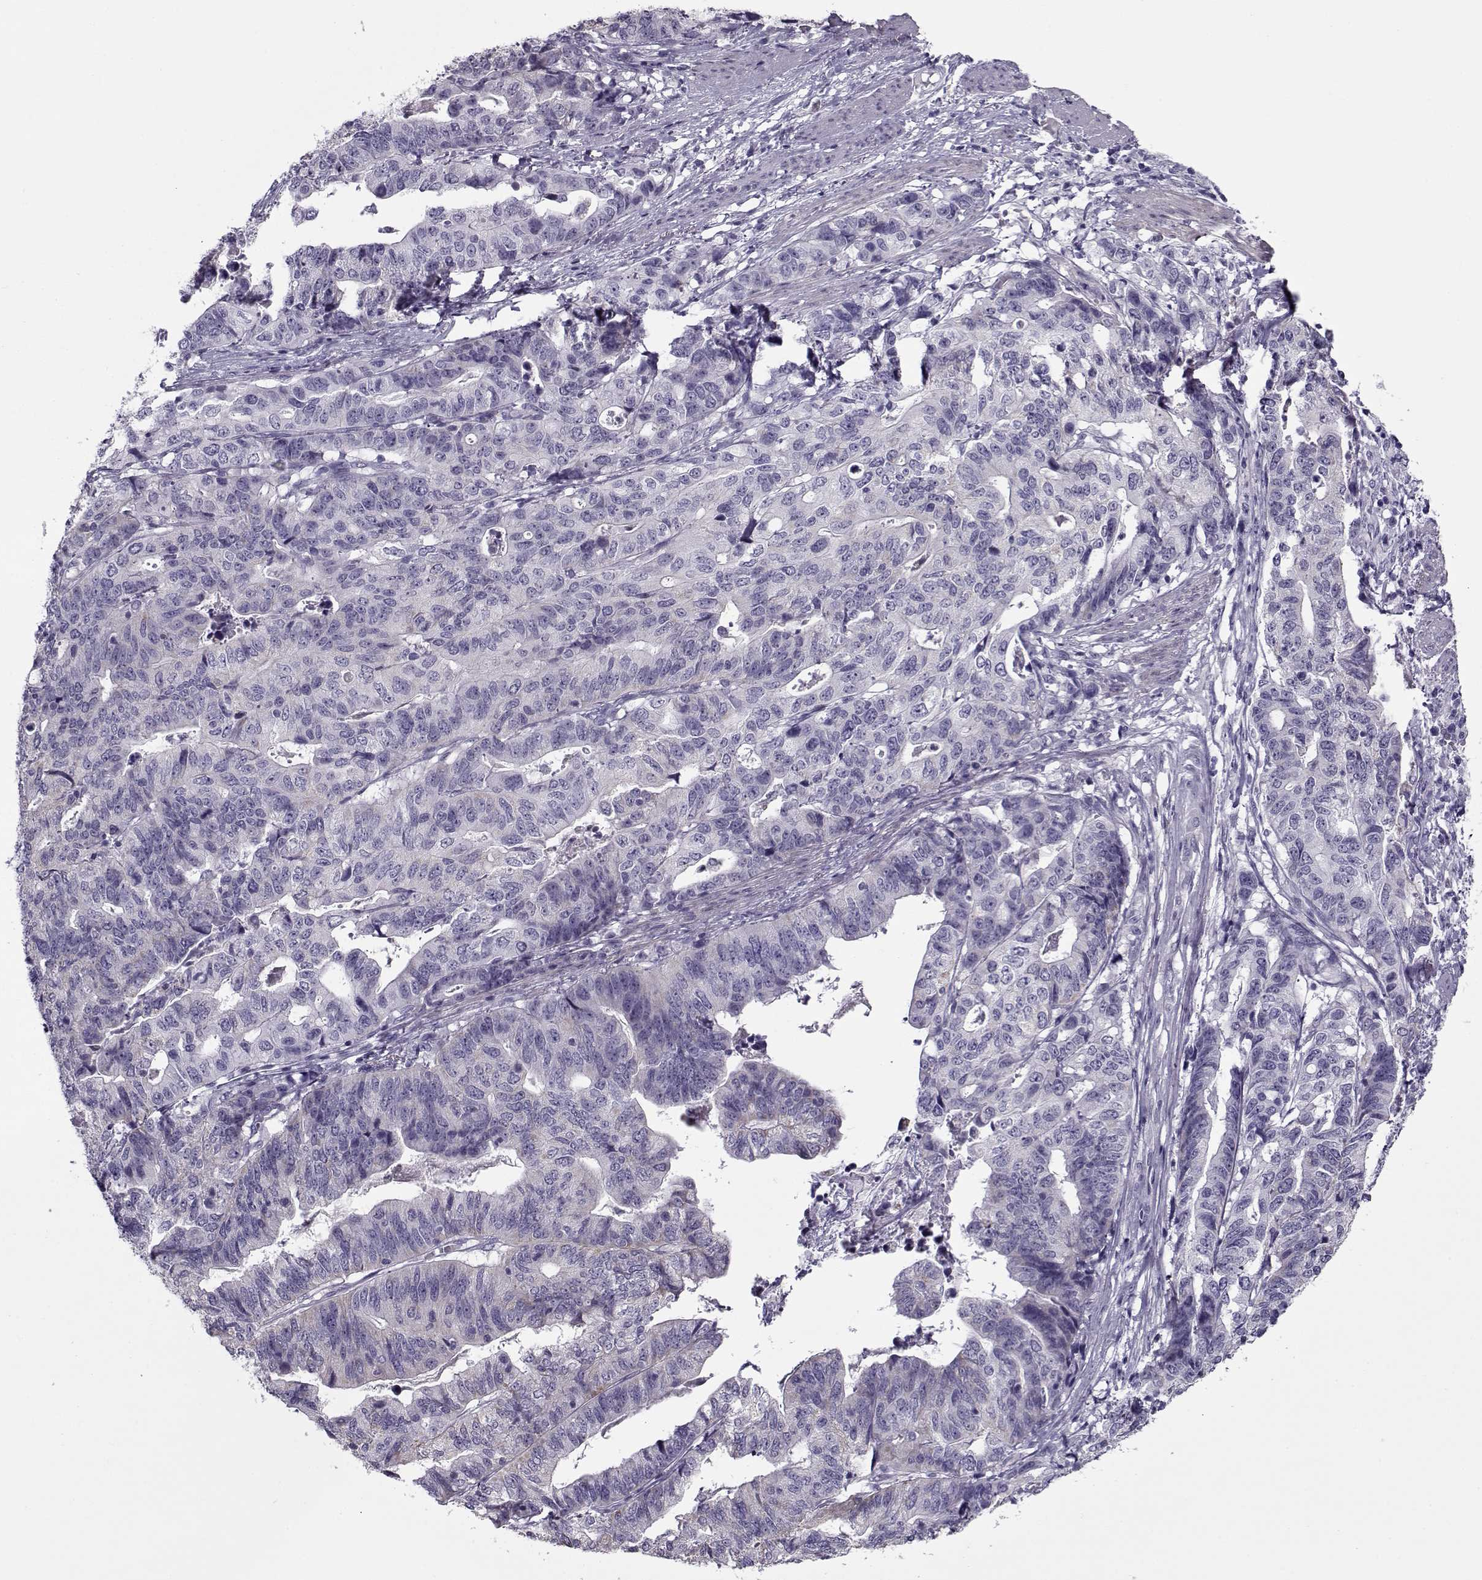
{"staining": {"intensity": "negative", "quantity": "none", "location": "none"}, "tissue": "stomach cancer", "cell_type": "Tumor cells", "image_type": "cancer", "snomed": [{"axis": "morphology", "description": "Adenocarcinoma, NOS"}, {"axis": "topography", "description": "Stomach, upper"}], "caption": "An image of stomach adenocarcinoma stained for a protein exhibits no brown staining in tumor cells. (Stains: DAB (3,3'-diaminobenzidine) IHC with hematoxylin counter stain, Microscopy: brightfield microscopy at high magnification).", "gene": "CIBAR1", "patient": {"sex": "female", "age": 67}}